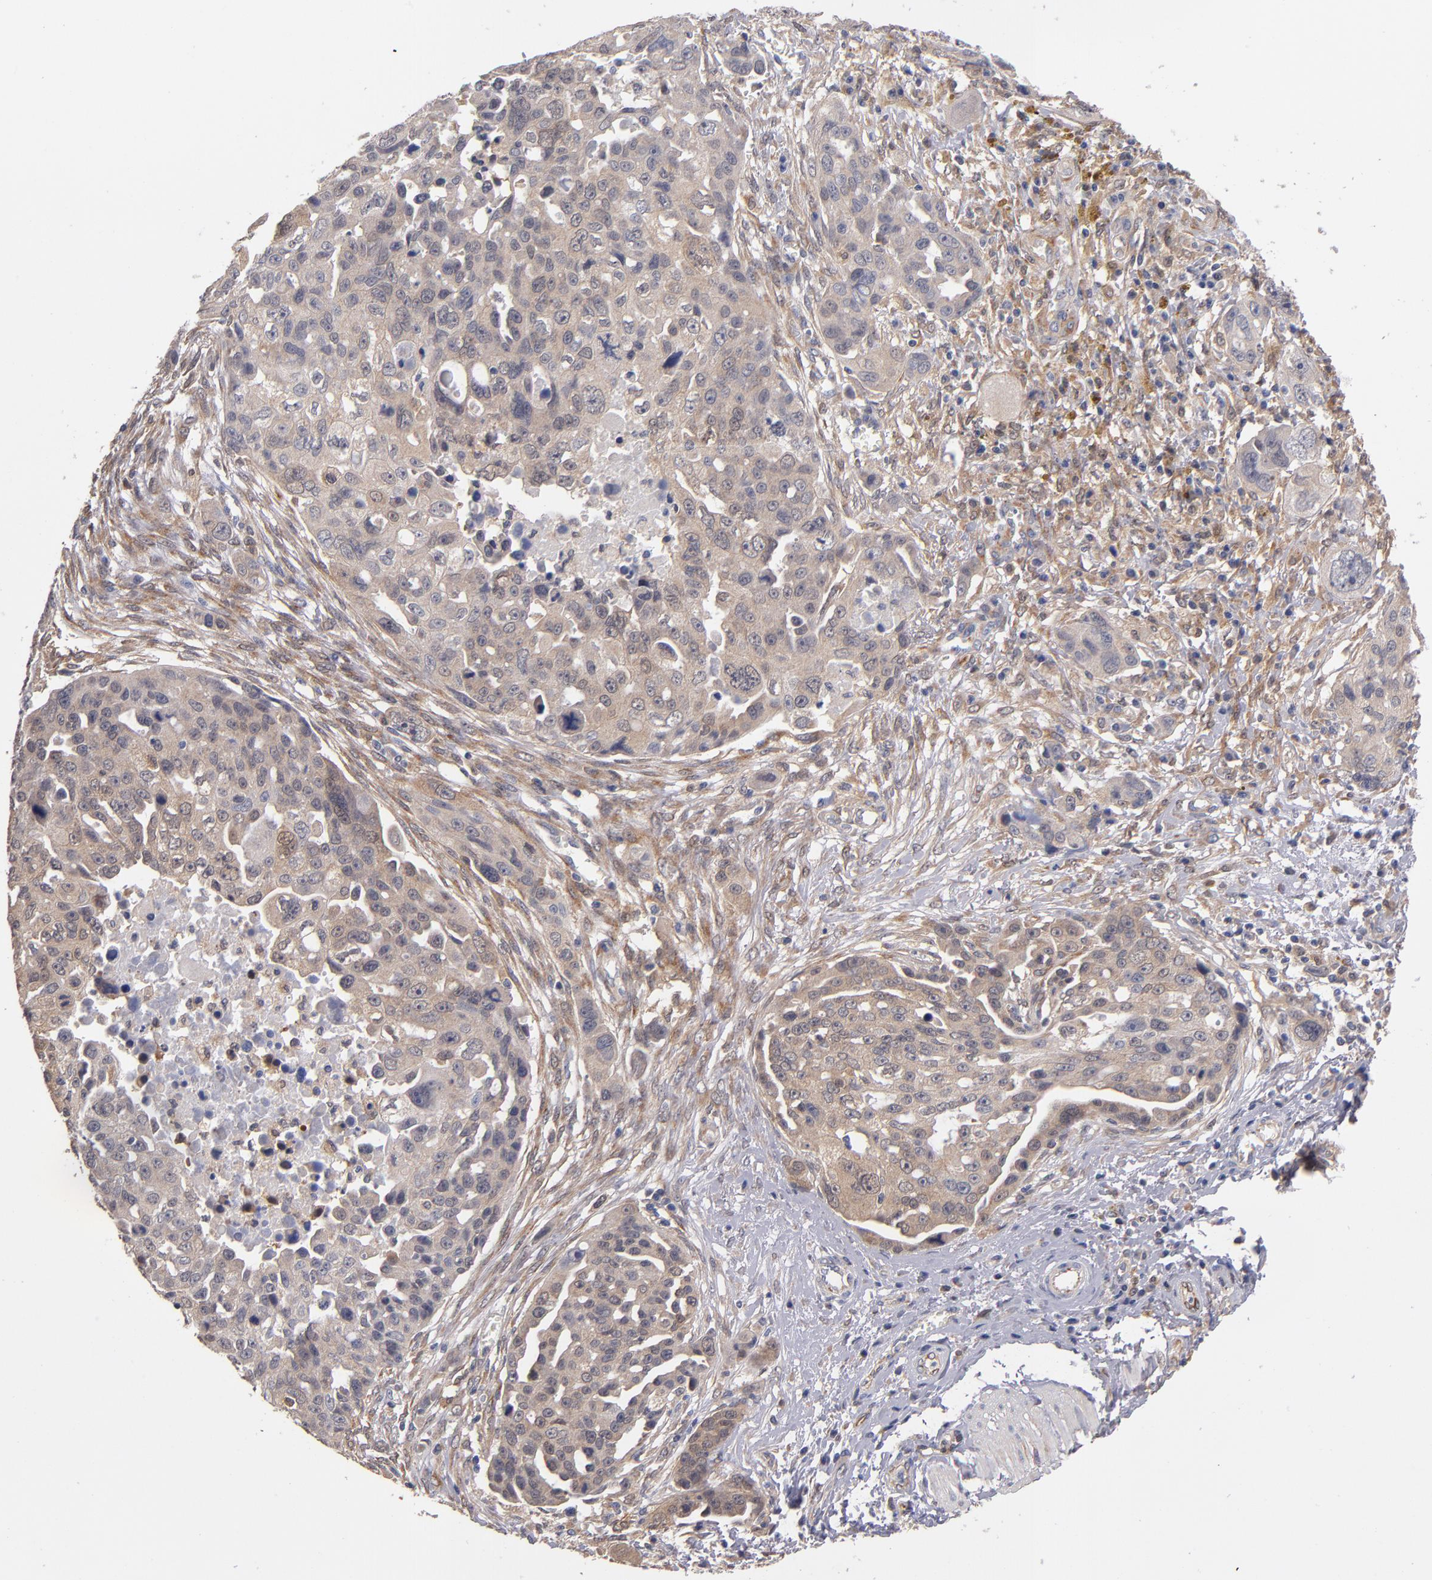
{"staining": {"intensity": "weak", "quantity": ">75%", "location": "cytoplasmic/membranous"}, "tissue": "ovarian cancer", "cell_type": "Tumor cells", "image_type": "cancer", "snomed": [{"axis": "morphology", "description": "Carcinoma, endometroid"}, {"axis": "topography", "description": "Ovary"}], "caption": "Tumor cells demonstrate weak cytoplasmic/membranous staining in about >75% of cells in endometroid carcinoma (ovarian).", "gene": "GMFG", "patient": {"sex": "female", "age": 75}}